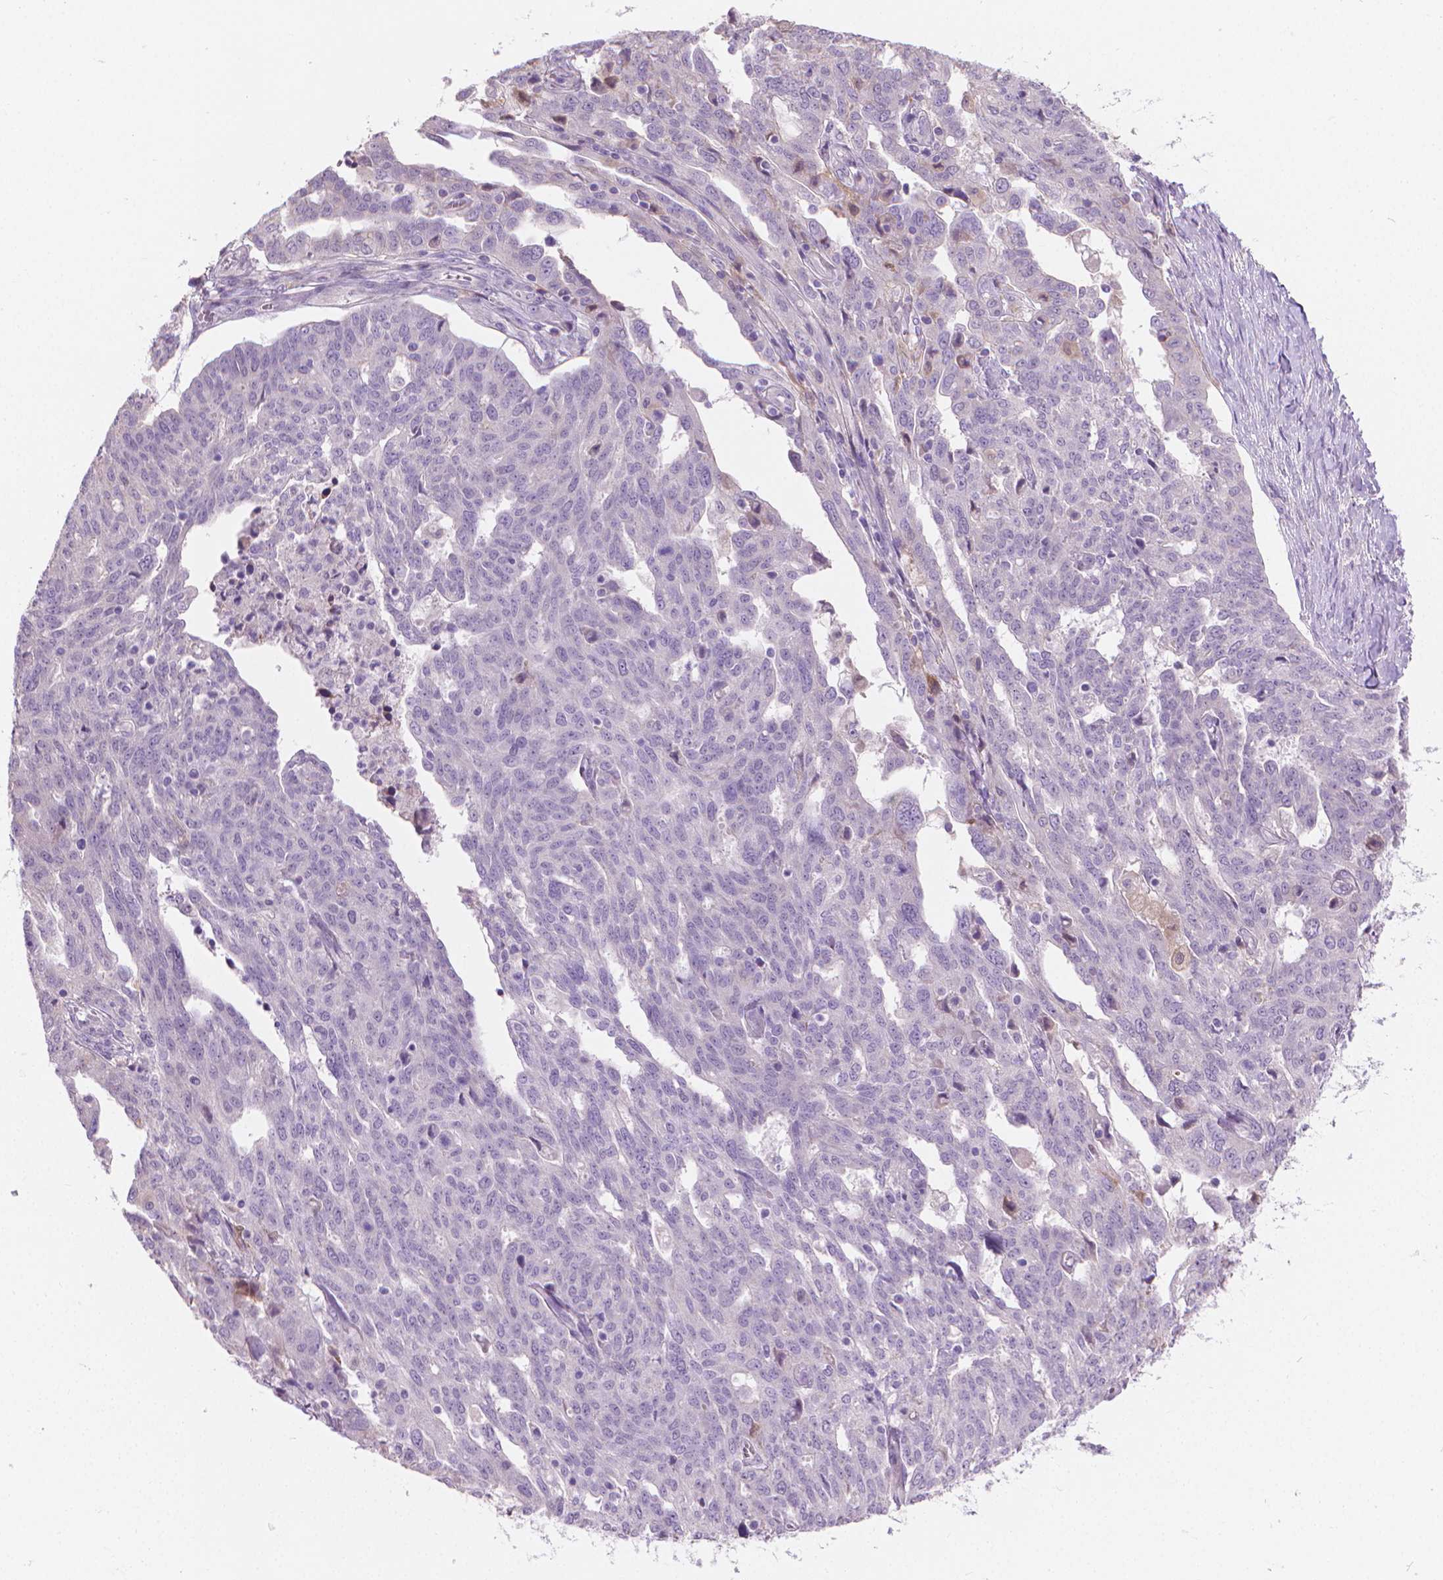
{"staining": {"intensity": "negative", "quantity": "none", "location": "none"}, "tissue": "ovarian cancer", "cell_type": "Tumor cells", "image_type": "cancer", "snomed": [{"axis": "morphology", "description": "Cystadenocarcinoma, serous, NOS"}, {"axis": "topography", "description": "Ovary"}], "caption": "Tumor cells show no significant protein positivity in serous cystadenocarcinoma (ovarian). The staining was performed using DAB (3,3'-diaminobenzidine) to visualize the protein expression in brown, while the nuclei were stained in blue with hematoxylin (Magnification: 20x).", "gene": "GSDMA", "patient": {"sex": "female", "age": 67}}